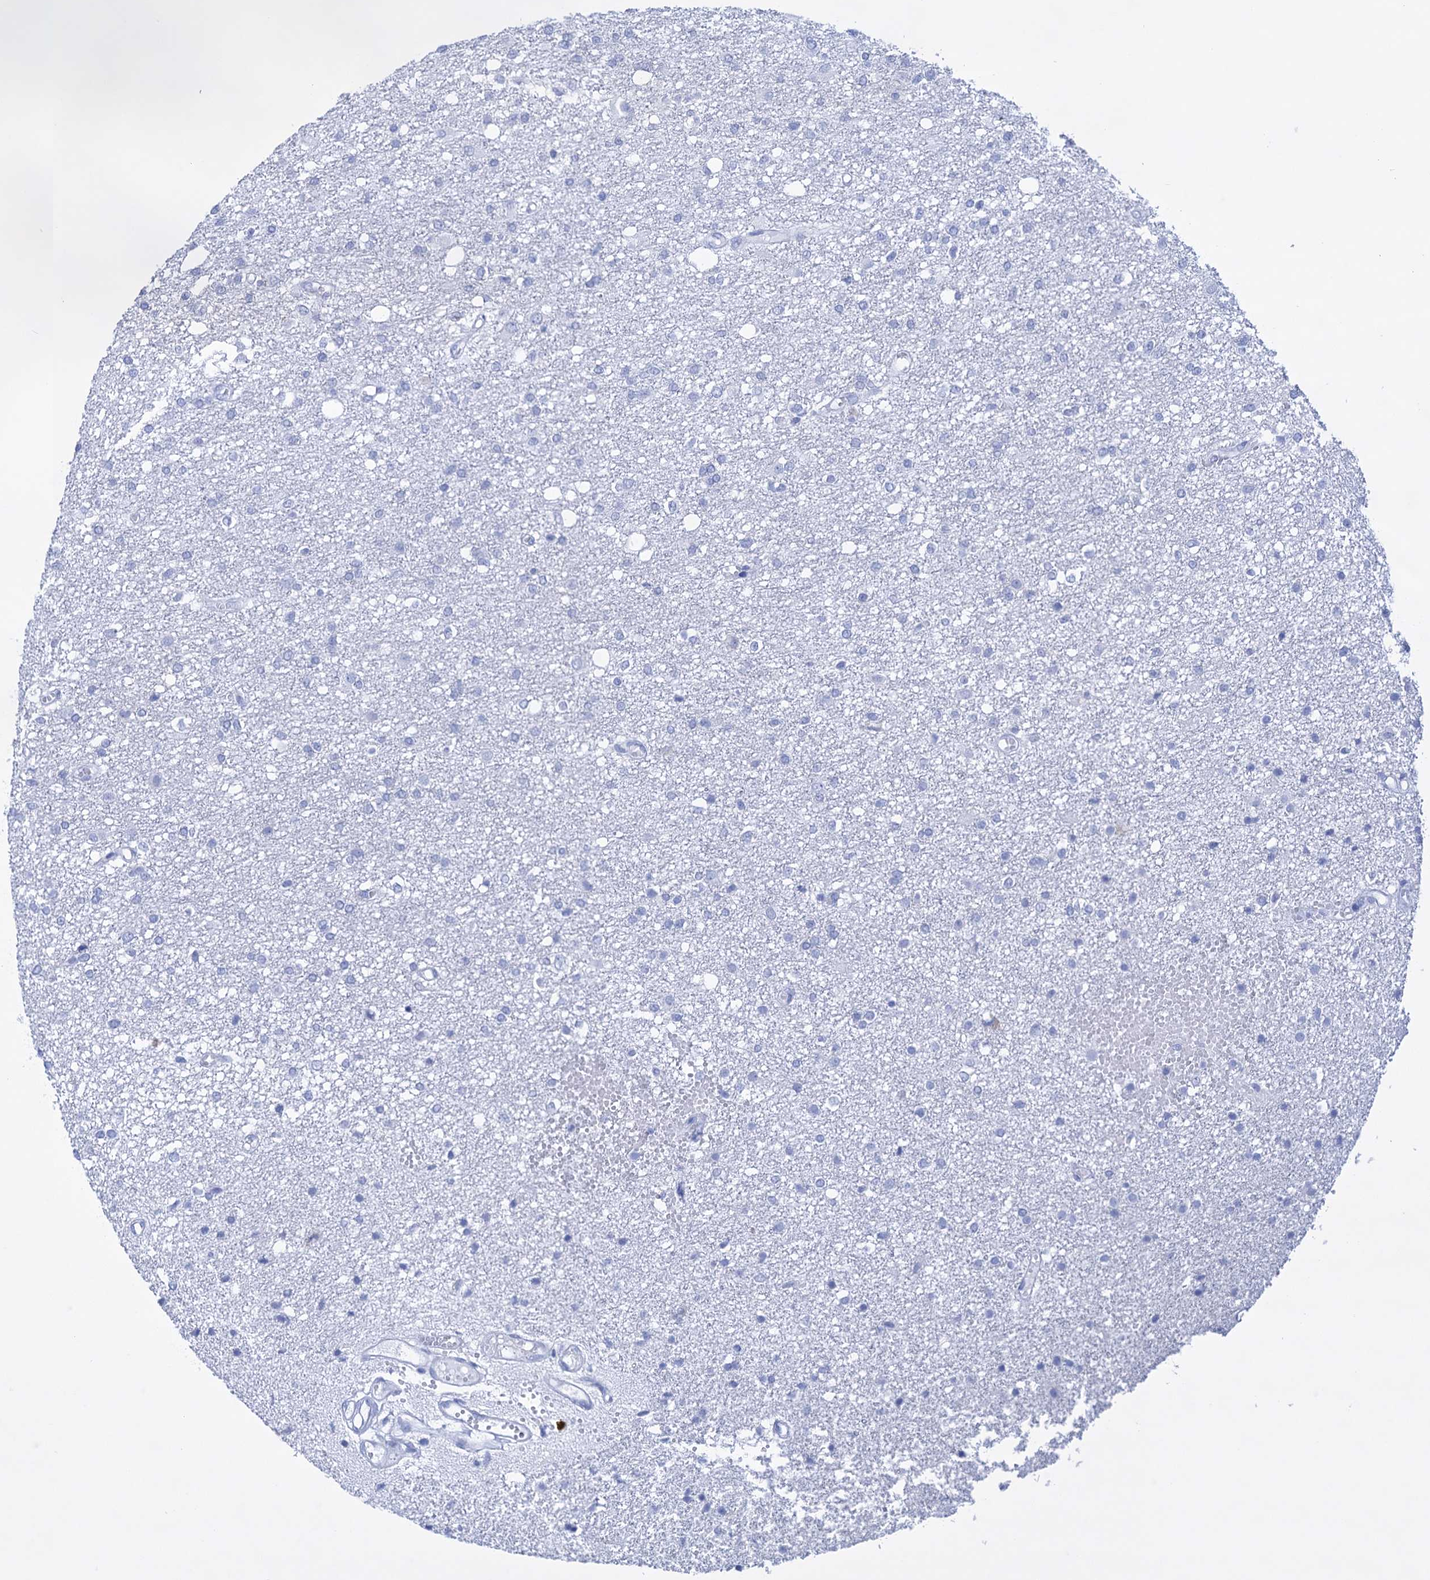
{"staining": {"intensity": "negative", "quantity": "none", "location": "none"}, "tissue": "glioma", "cell_type": "Tumor cells", "image_type": "cancer", "snomed": [{"axis": "morphology", "description": "Glioma, malignant, High grade"}, {"axis": "topography", "description": "Brain"}], "caption": "Glioma was stained to show a protein in brown. There is no significant expression in tumor cells.", "gene": "FBXW12", "patient": {"sex": "female", "age": 59}}